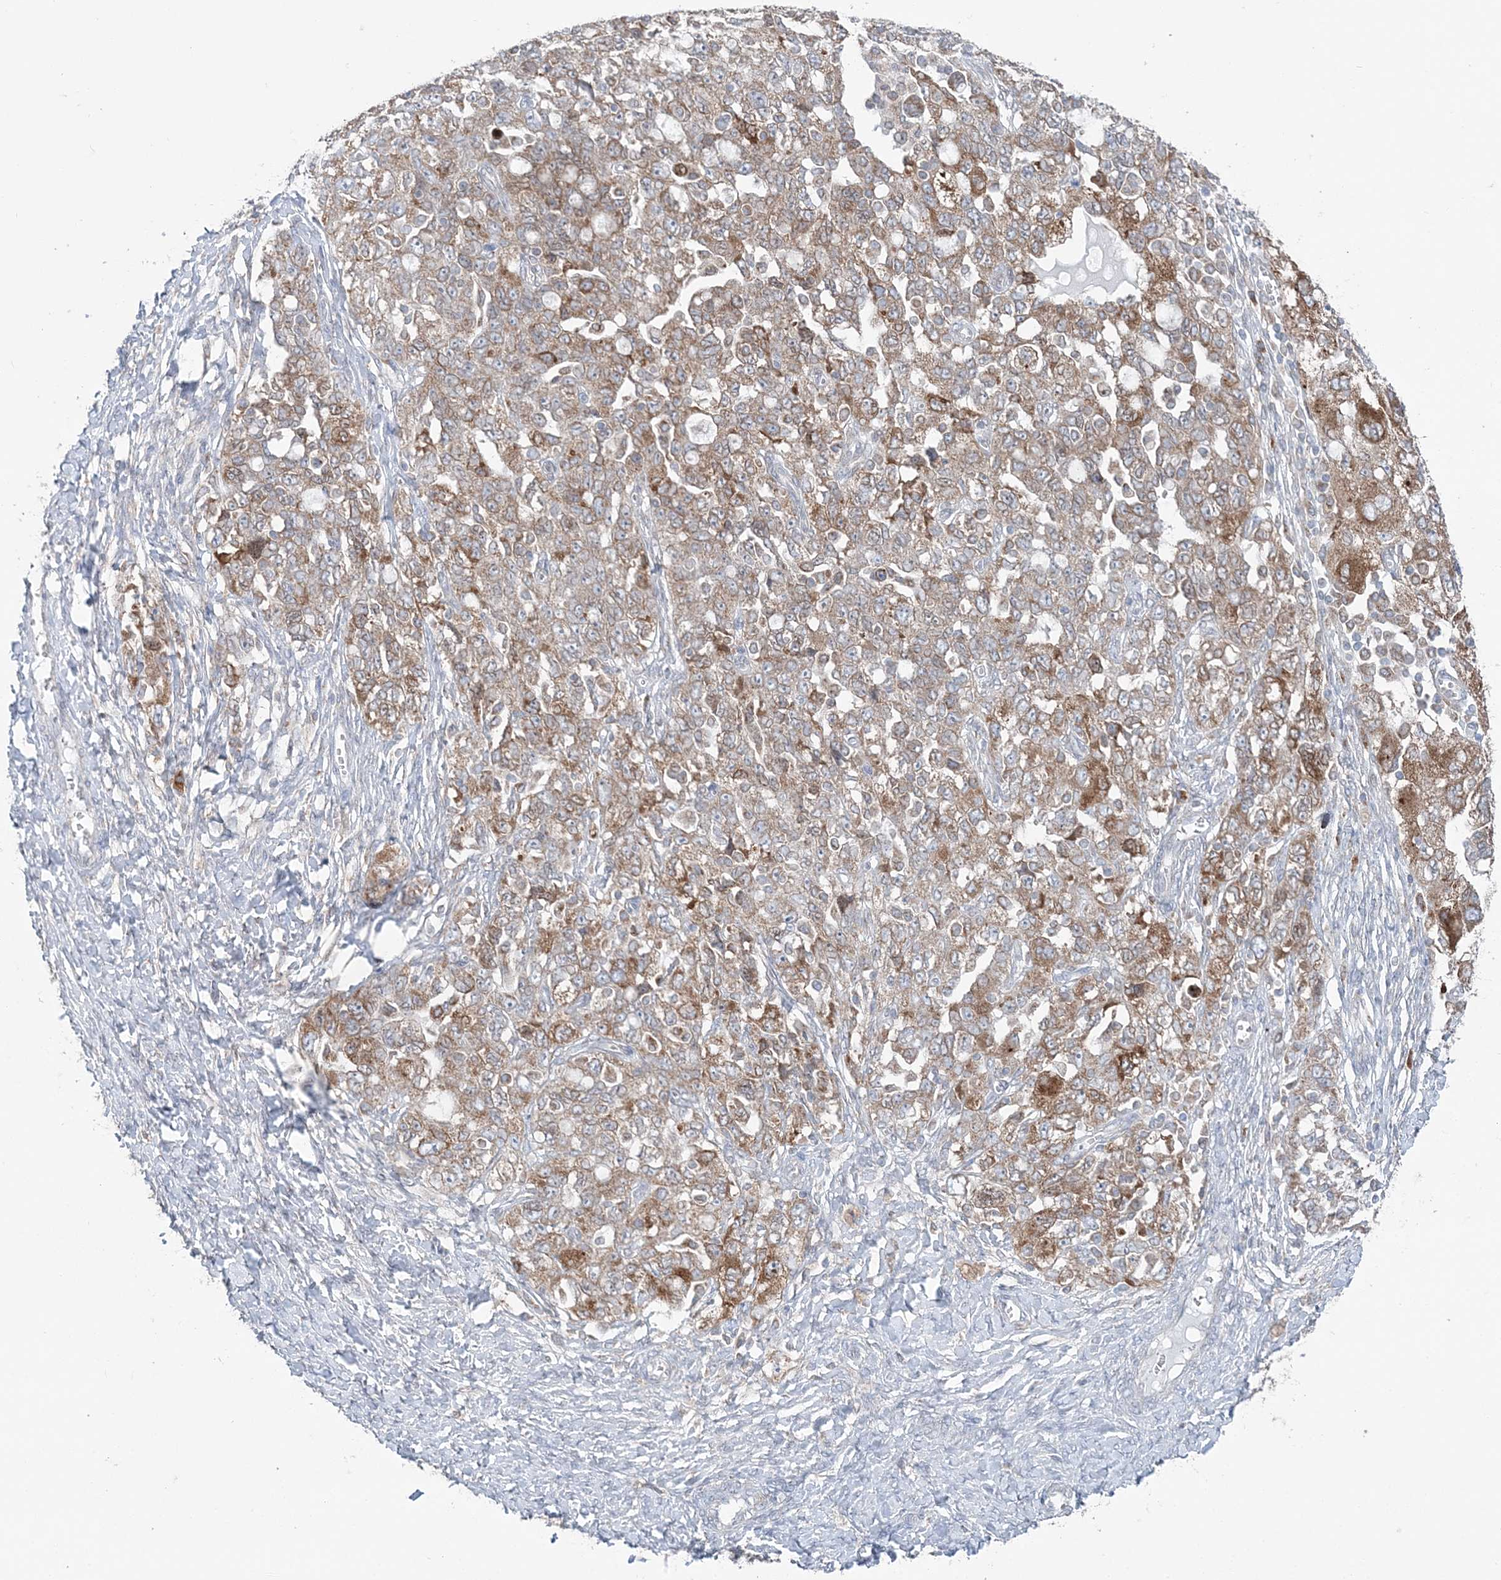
{"staining": {"intensity": "moderate", "quantity": ">75%", "location": "cytoplasmic/membranous"}, "tissue": "ovarian cancer", "cell_type": "Tumor cells", "image_type": "cancer", "snomed": [{"axis": "morphology", "description": "Carcinoma, NOS"}, {"axis": "morphology", "description": "Cystadenocarcinoma, serous, NOS"}, {"axis": "topography", "description": "Ovary"}], "caption": "Protein expression analysis of ovarian serous cystadenocarcinoma displays moderate cytoplasmic/membranous positivity in about >75% of tumor cells. Nuclei are stained in blue.", "gene": "TMED10", "patient": {"sex": "female", "age": 69}}